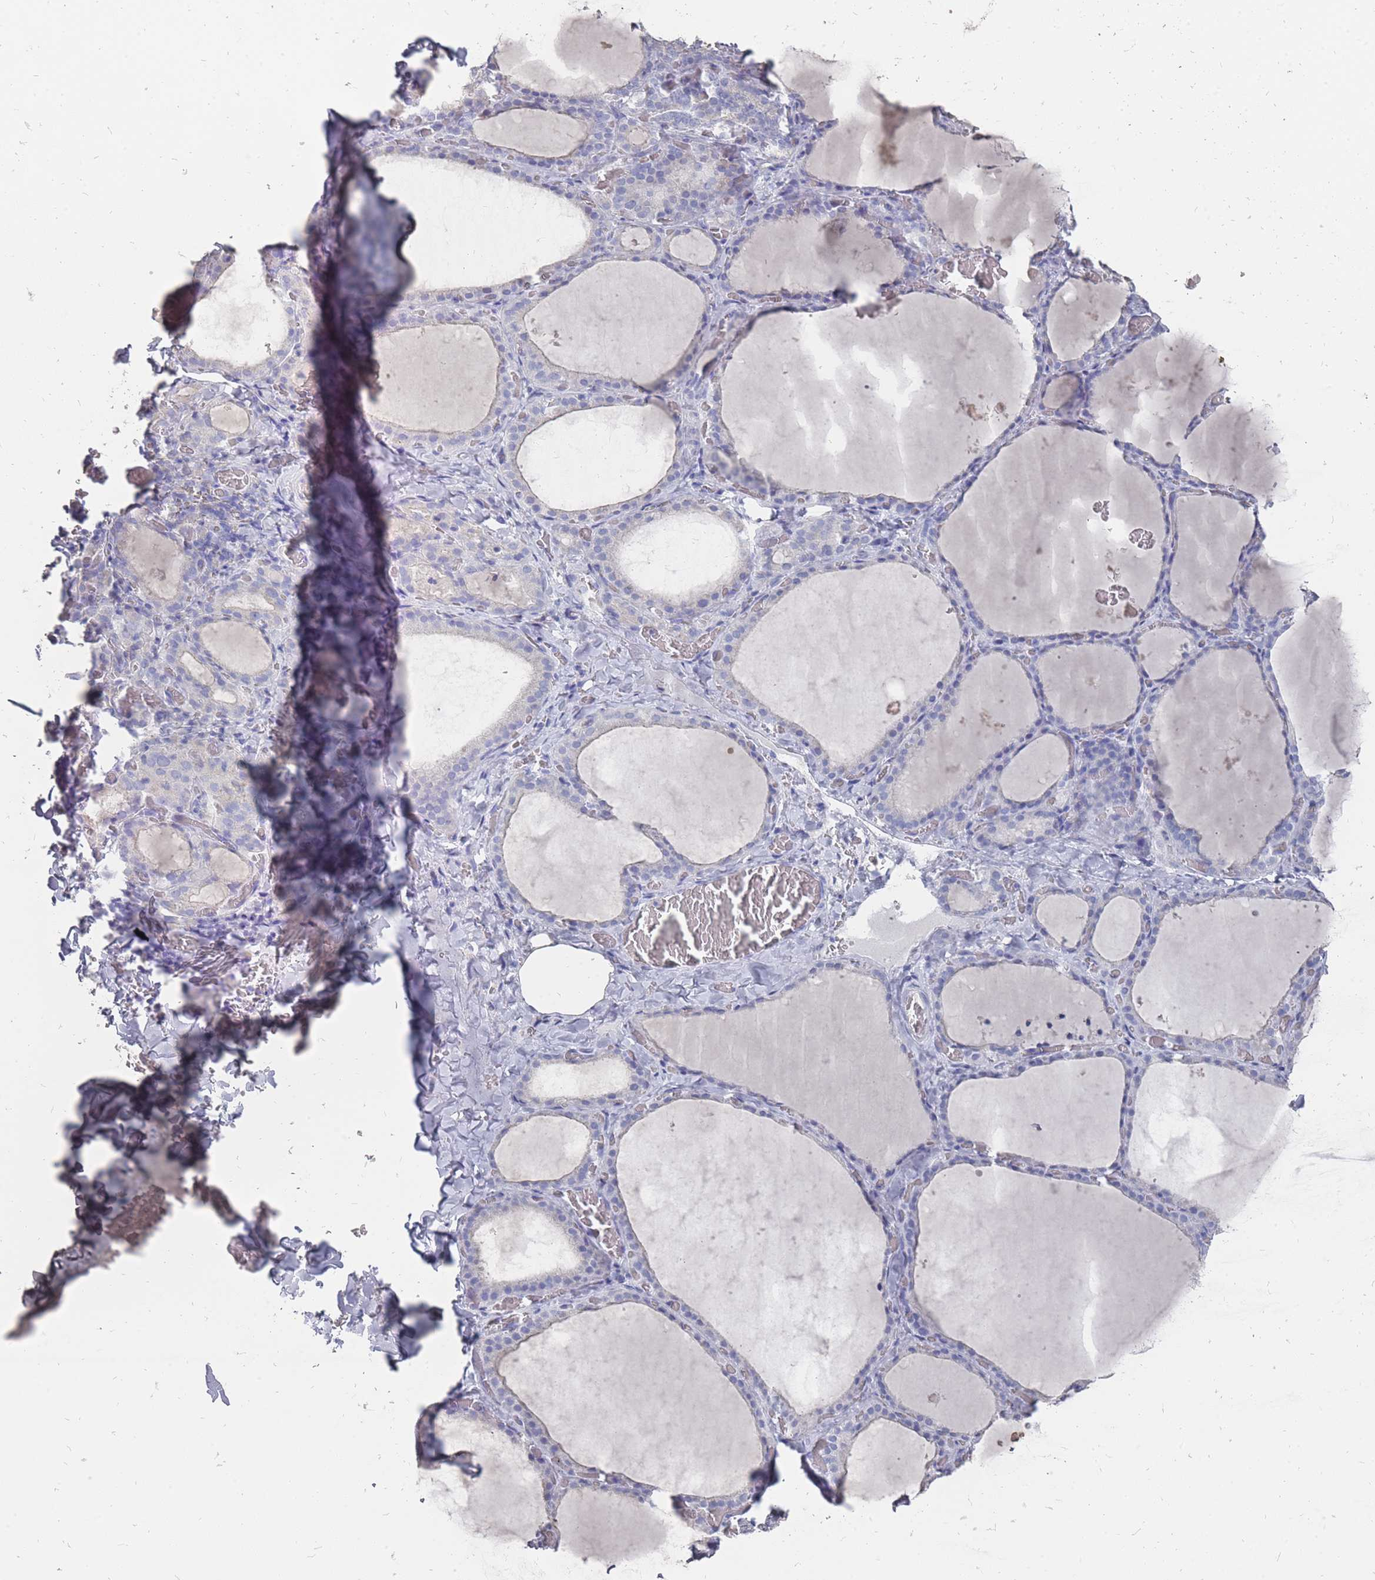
{"staining": {"intensity": "negative", "quantity": "none", "location": "none"}, "tissue": "thyroid gland", "cell_type": "Glandular cells", "image_type": "normal", "snomed": [{"axis": "morphology", "description": "Normal tissue, NOS"}, {"axis": "topography", "description": "Thyroid gland"}], "caption": "Immunohistochemistry (IHC) photomicrograph of benign thyroid gland: thyroid gland stained with DAB exhibits no significant protein expression in glandular cells.", "gene": "OTULINL", "patient": {"sex": "female", "age": 39}}